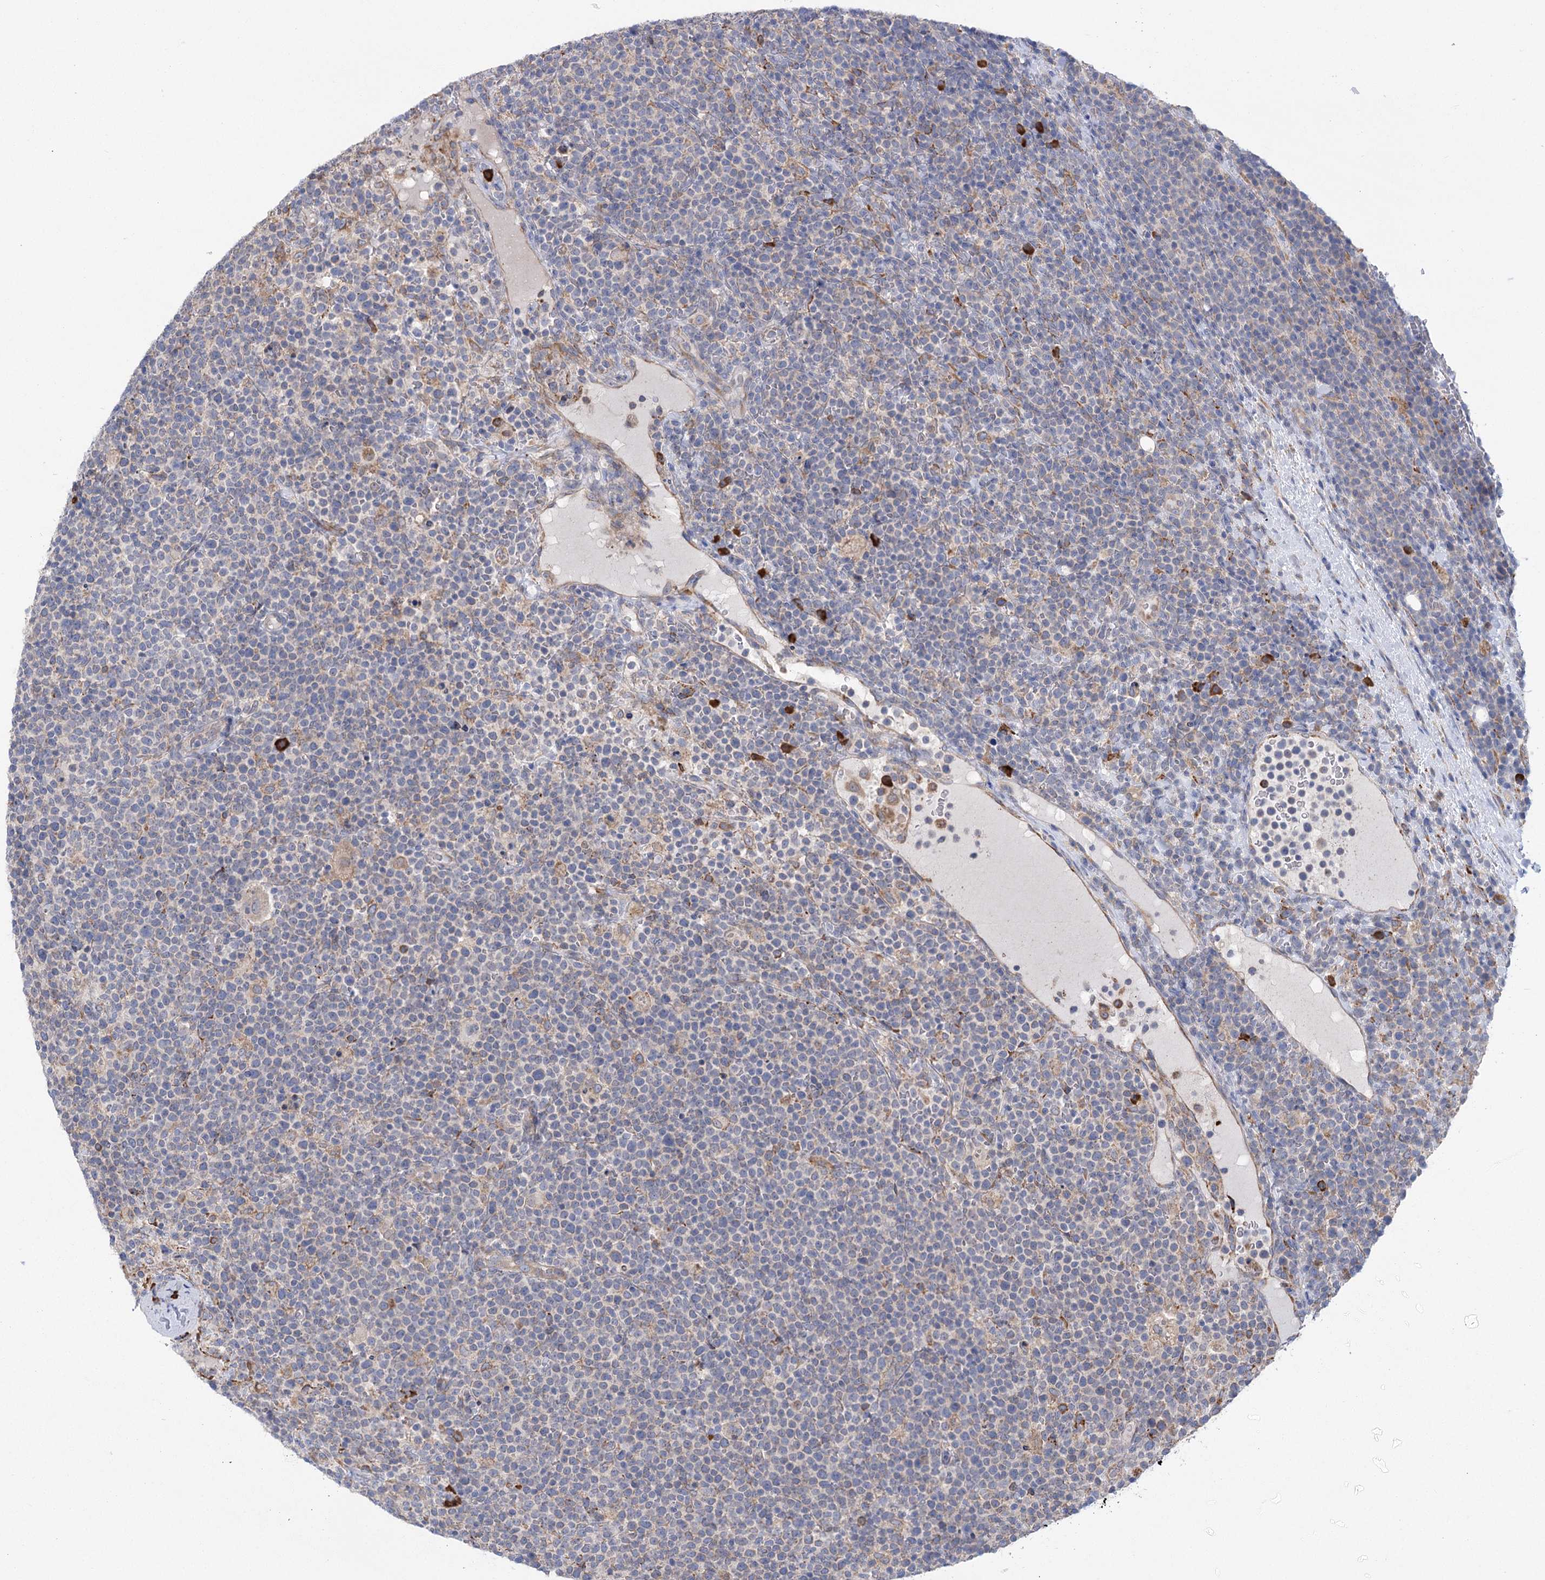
{"staining": {"intensity": "weak", "quantity": "<25%", "location": "cytoplasmic/membranous"}, "tissue": "lymphoma", "cell_type": "Tumor cells", "image_type": "cancer", "snomed": [{"axis": "morphology", "description": "Malignant lymphoma, non-Hodgkin's type, High grade"}, {"axis": "topography", "description": "Lymph node"}], "caption": "DAB (3,3'-diaminobenzidine) immunohistochemical staining of lymphoma displays no significant staining in tumor cells.", "gene": "METTL24", "patient": {"sex": "male", "age": 61}}